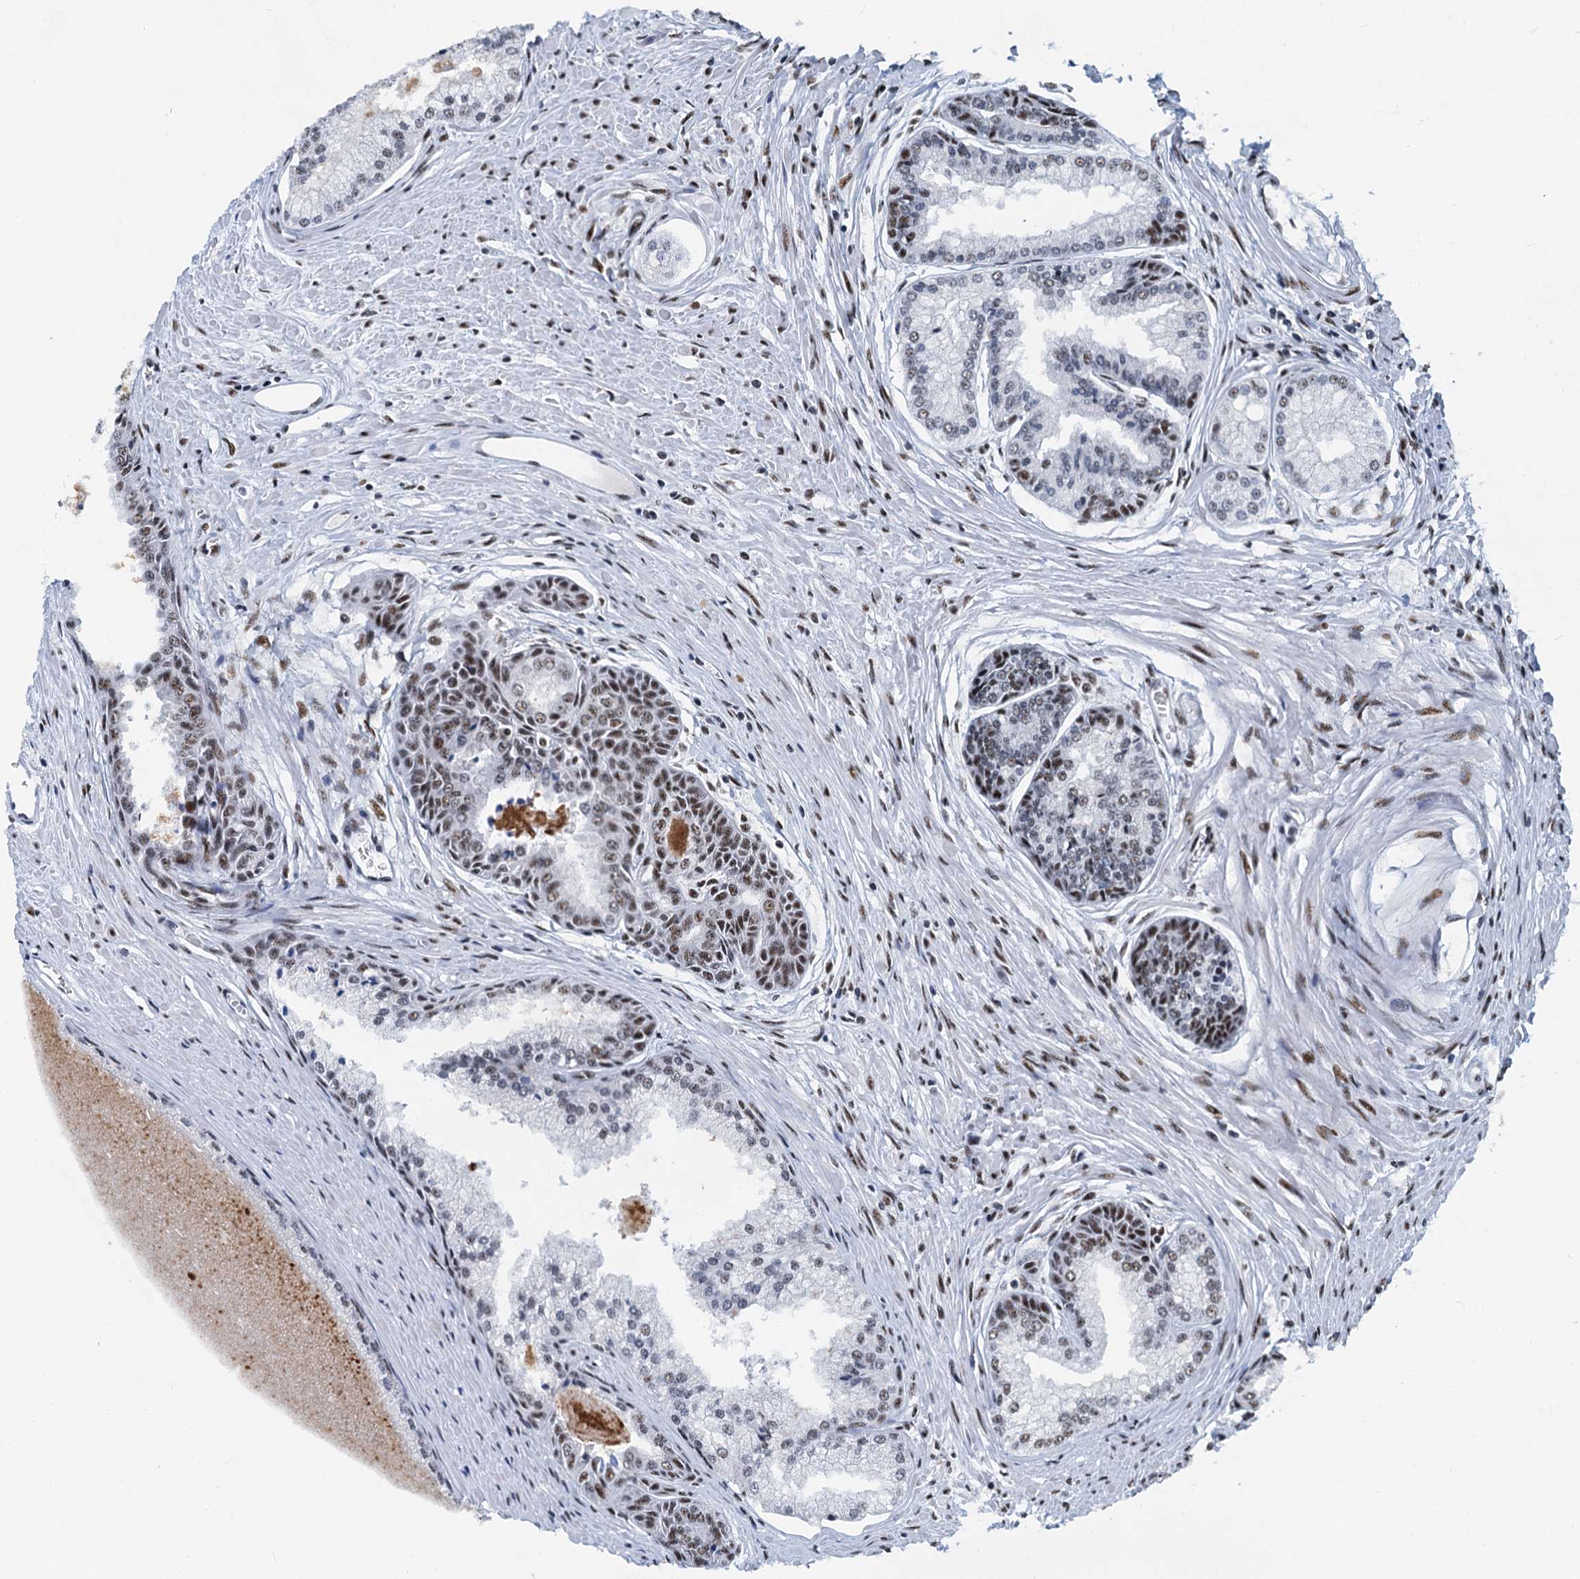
{"staining": {"intensity": "moderate", "quantity": "<25%", "location": "nuclear"}, "tissue": "prostate cancer", "cell_type": "Tumor cells", "image_type": "cancer", "snomed": [{"axis": "morphology", "description": "Adenocarcinoma, High grade"}, {"axis": "topography", "description": "Prostate"}], "caption": "Moderate nuclear staining is appreciated in approximately <25% of tumor cells in adenocarcinoma (high-grade) (prostate).", "gene": "RBM26", "patient": {"sex": "male", "age": 68}}